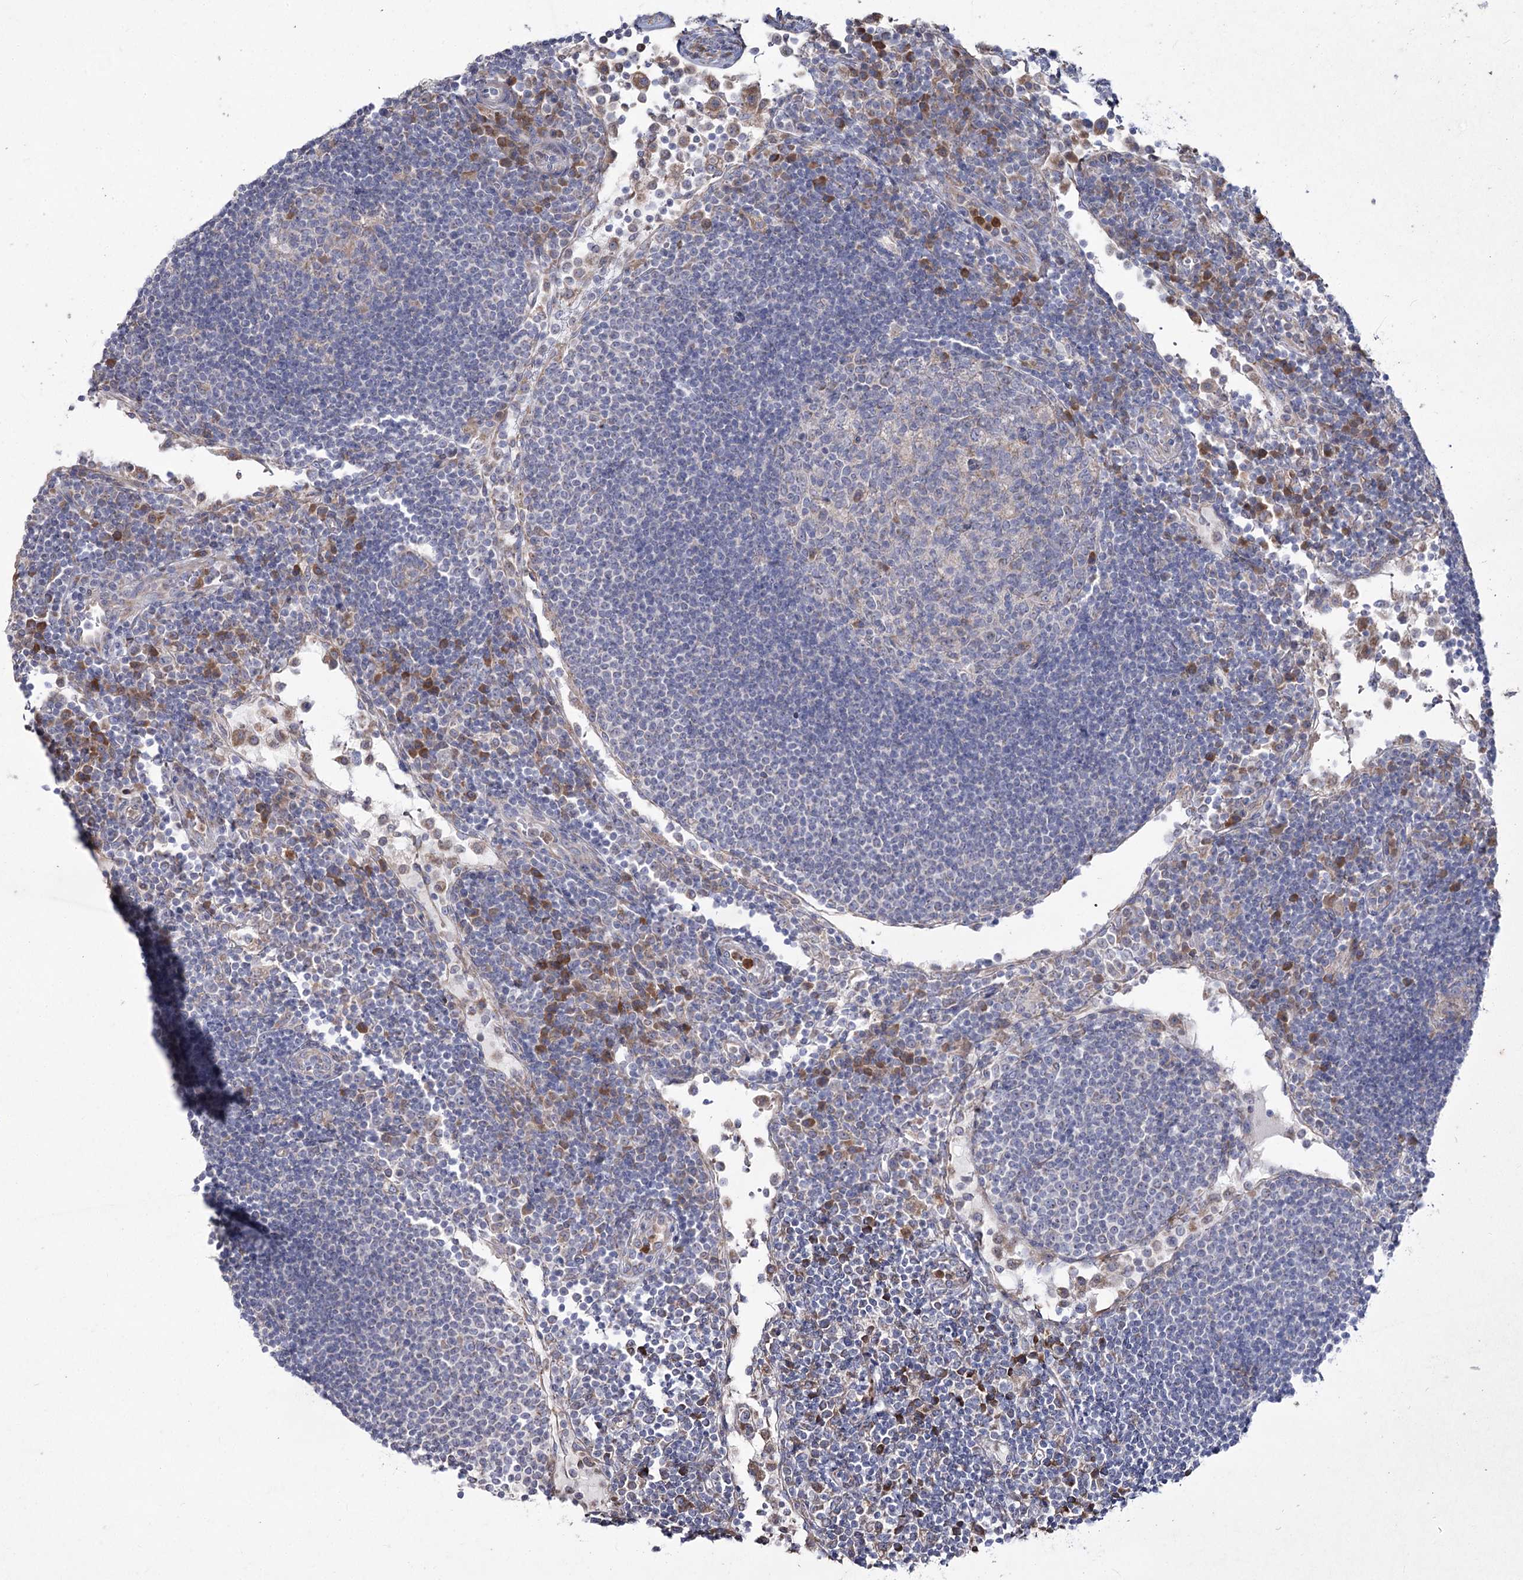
{"staining": {"intensity": "negative", "quantity": "none", "location": "none"}, "tissue": "lymph node", "cell_type": "Germinal center cells", "image_type": "normal", "snomed": [{"axis": "morphology", "description": "Normal tissue, NOS"}, {"axis": "topography", "description": "Lymph node"}], "caption": "Immunohistochemistry (IHC) micrograph of normal lymph node: human lymph node stained with DAB displays no significant protein expression in germinal center cells. Nuclei are stained in blue.", "gene": "NIPAL4", "patient": {"sex": "female", "age": 53}}